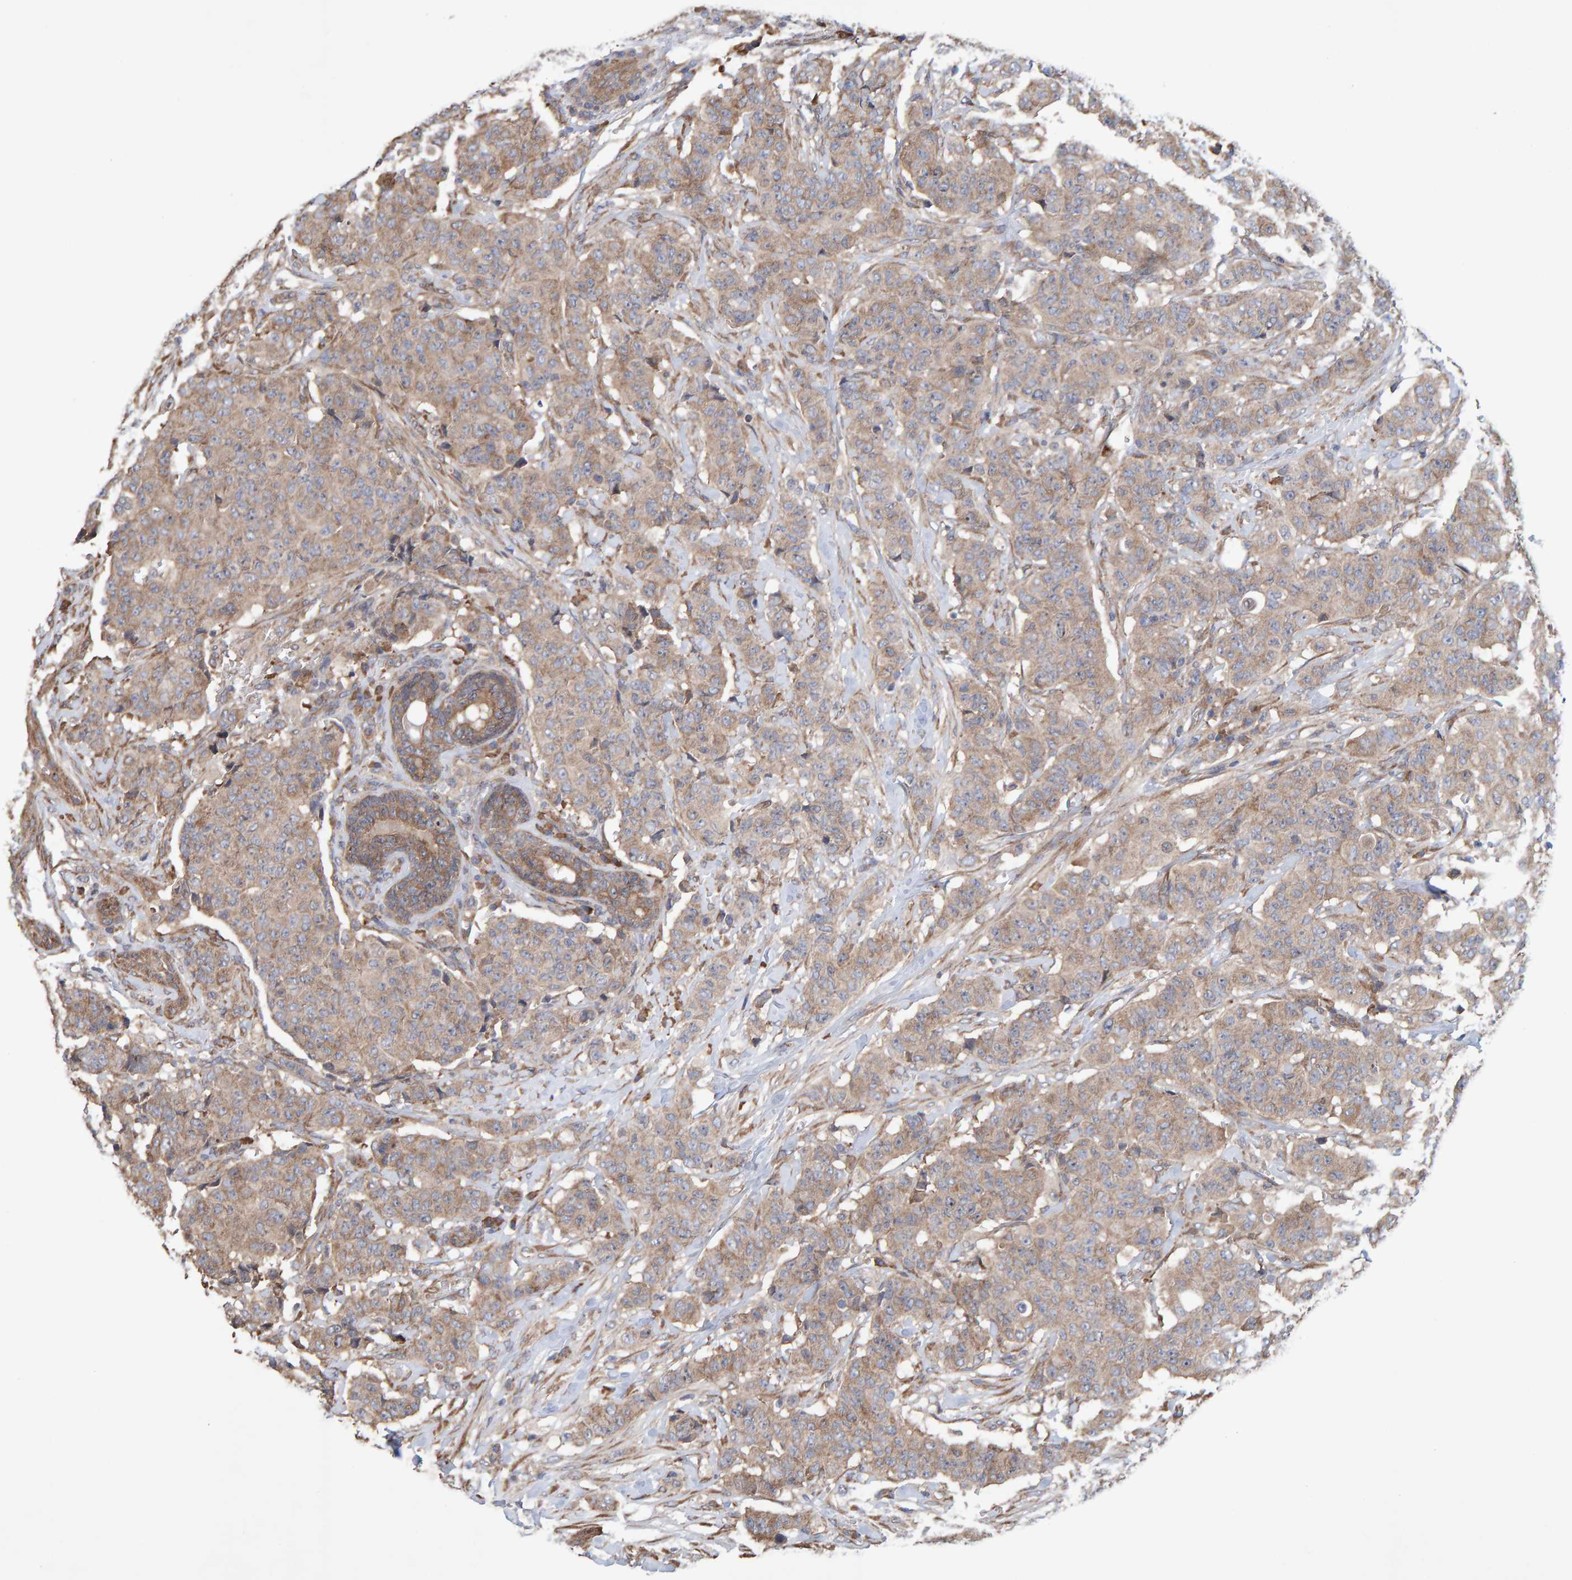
{"staining": {"intensity": "weak", "quantity": ">75%", "location": "cytoplasmic/membranous"}, "tissue": "breast cancer", "cell_type": "Tumor cells", "image_type": "cancer", "snomed": [{"axis": "morphology", "description": "Normal tissue, NOS"}, {"axis": "morphology", "description": "Duct carcinoma"}, {"axis": "topography", "description": "Breast"}], "caption": "Human breast cancer (intraductal carcinoma) stained with a protein marker displays weak staining in tumor cells.", "gene": "LRSAM1", "patient": {"sex": "female", "age": 40}}